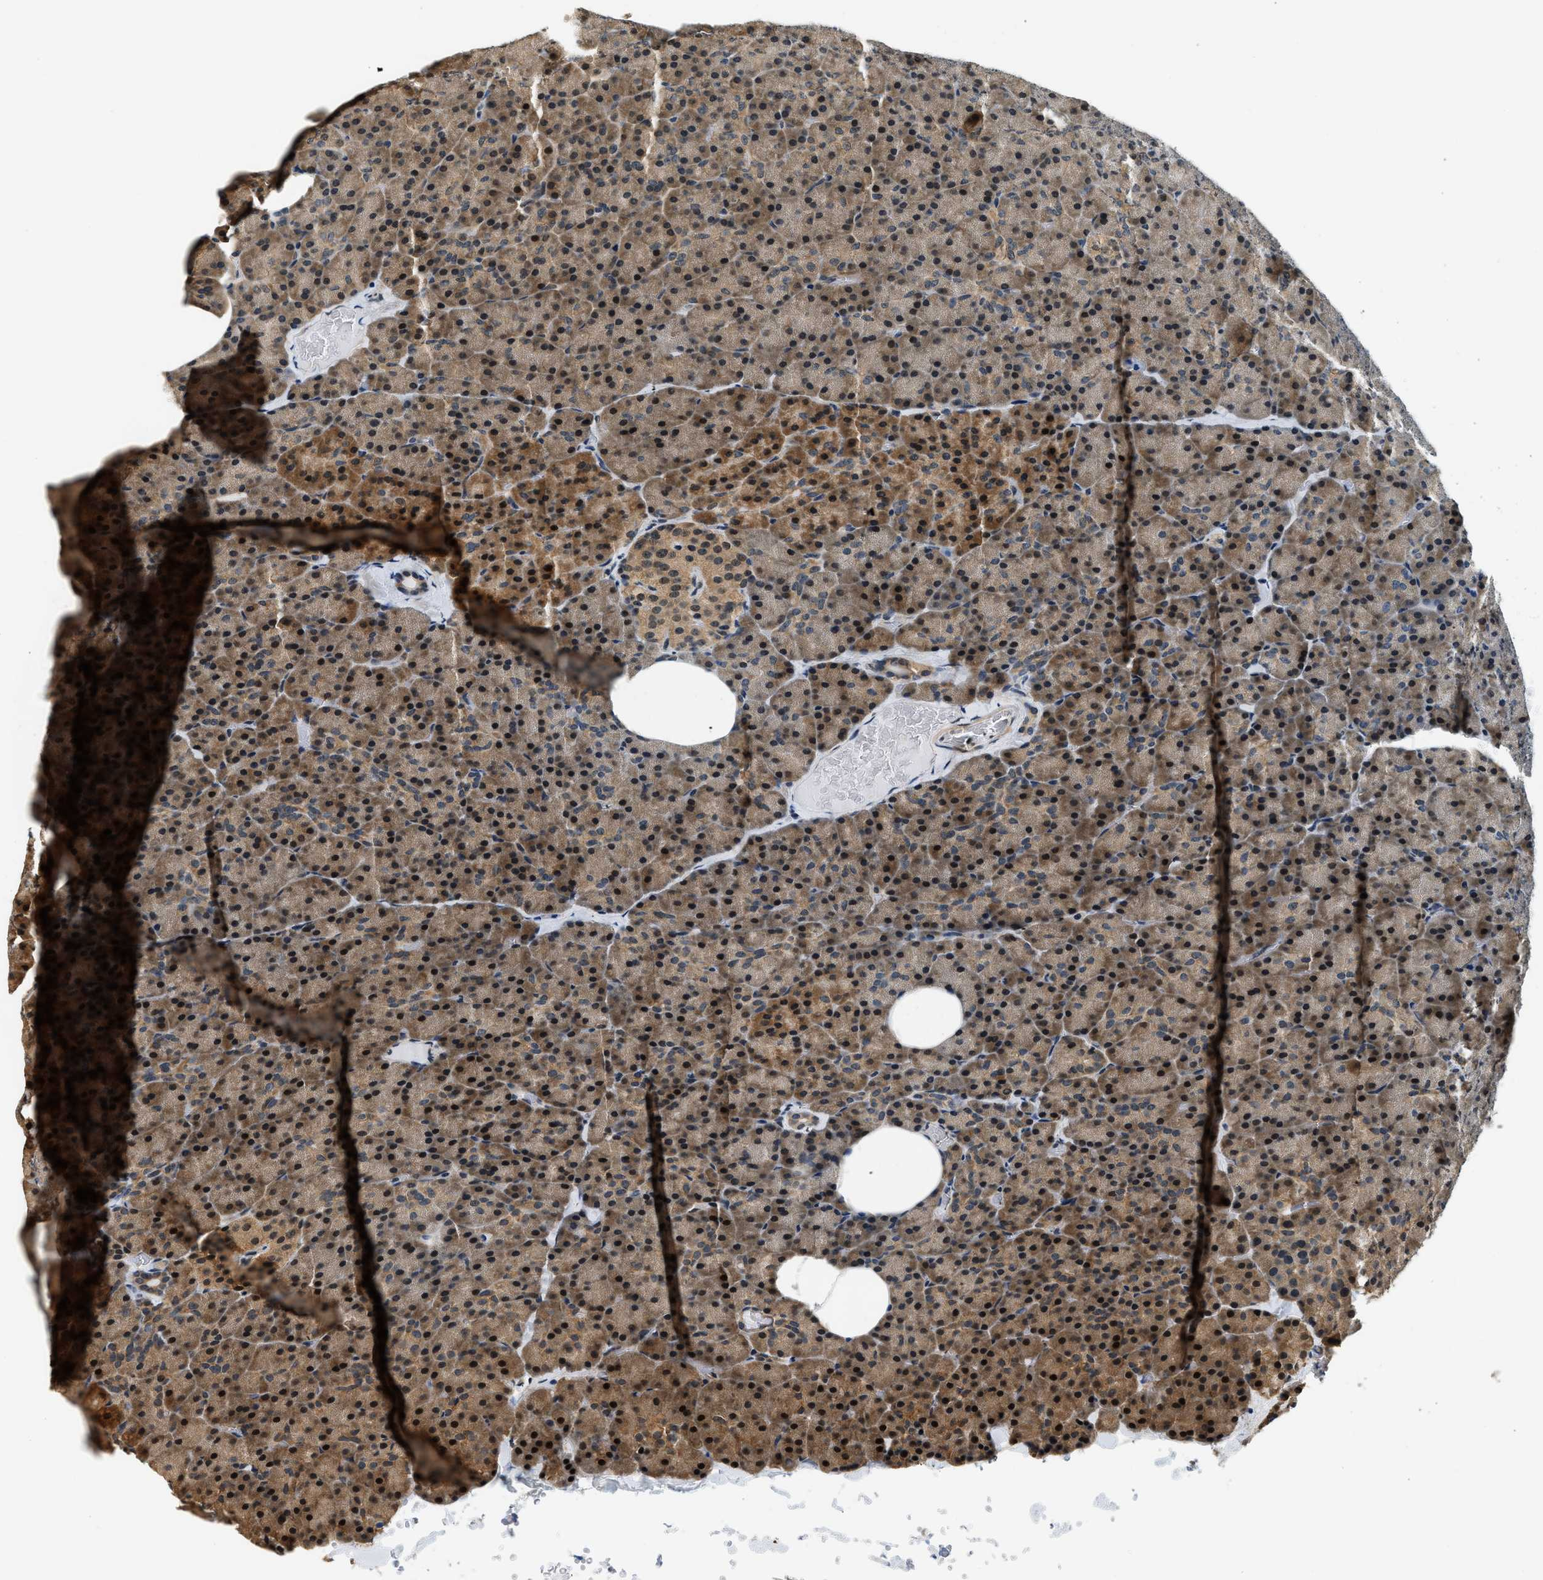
{"staining": {"intensity": "strong", "quantity": ">75%", "location": "cytoplasmic/membranous,nuclear"}, "tissue": "pancreas", "cell_type": "Exocrine glandular cells", "image_type": "normal", "snomed": [{"axis": "morphology", "description": "Normal tissue, NOS"}, {"axis": "topography", "description": "Pancreas"}], "caption": "Exocrine glandular cells exhibit strong cytoplasmic/membranous,nuclear staining in approximately >75% of cells in benign pancreas.", "gene": "PSMD3", "patient": {"sex": "female", "age": 35}}